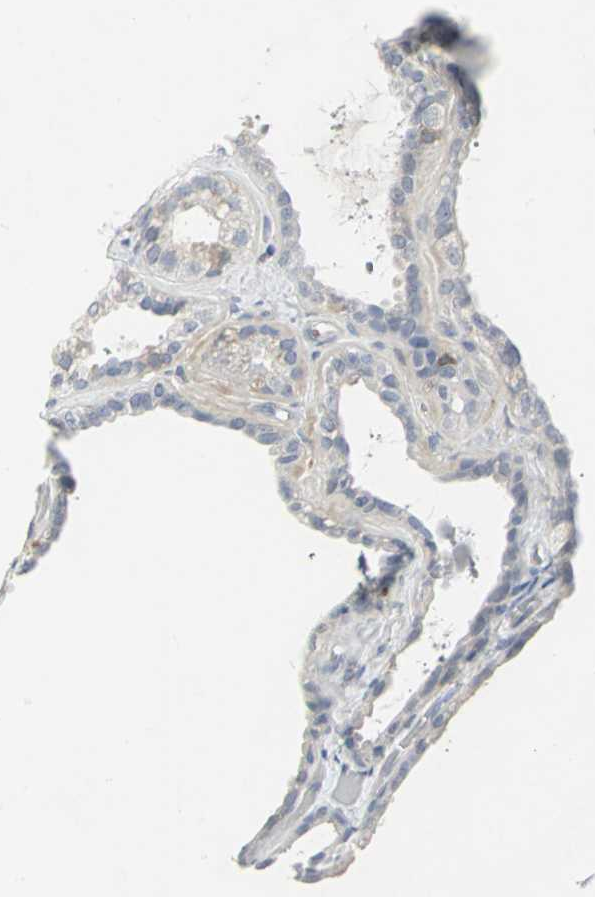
{"staining": {"intensity": "moderate", "quantity": ">75%", "location": "cytoplasmic/membranous"}, "tissue": "seminal vesicle", "cell_type": "Glandular cells", "image_type": "normal", "snomed": [{"axis": "morphology", "description": "Normal tissue, NOS"}, {"axis": "morphology", "description": "Inflammation, NOS"}, {"axis": "topography", "description": "Urinary bladder"}, {"axis": "topography", "description": "Prostate"}, {"axis": "topography", "description": "Seminal veicle"}], "caption": "Immunohistochemical staining of benign seminal vesicle displays >75% levels of moderate cytoplasmic/membranous protein positivity in approximately >75% of glandular cells.", "gene": "ZIC1", "patient": {"sex": "male", "age": 82}}